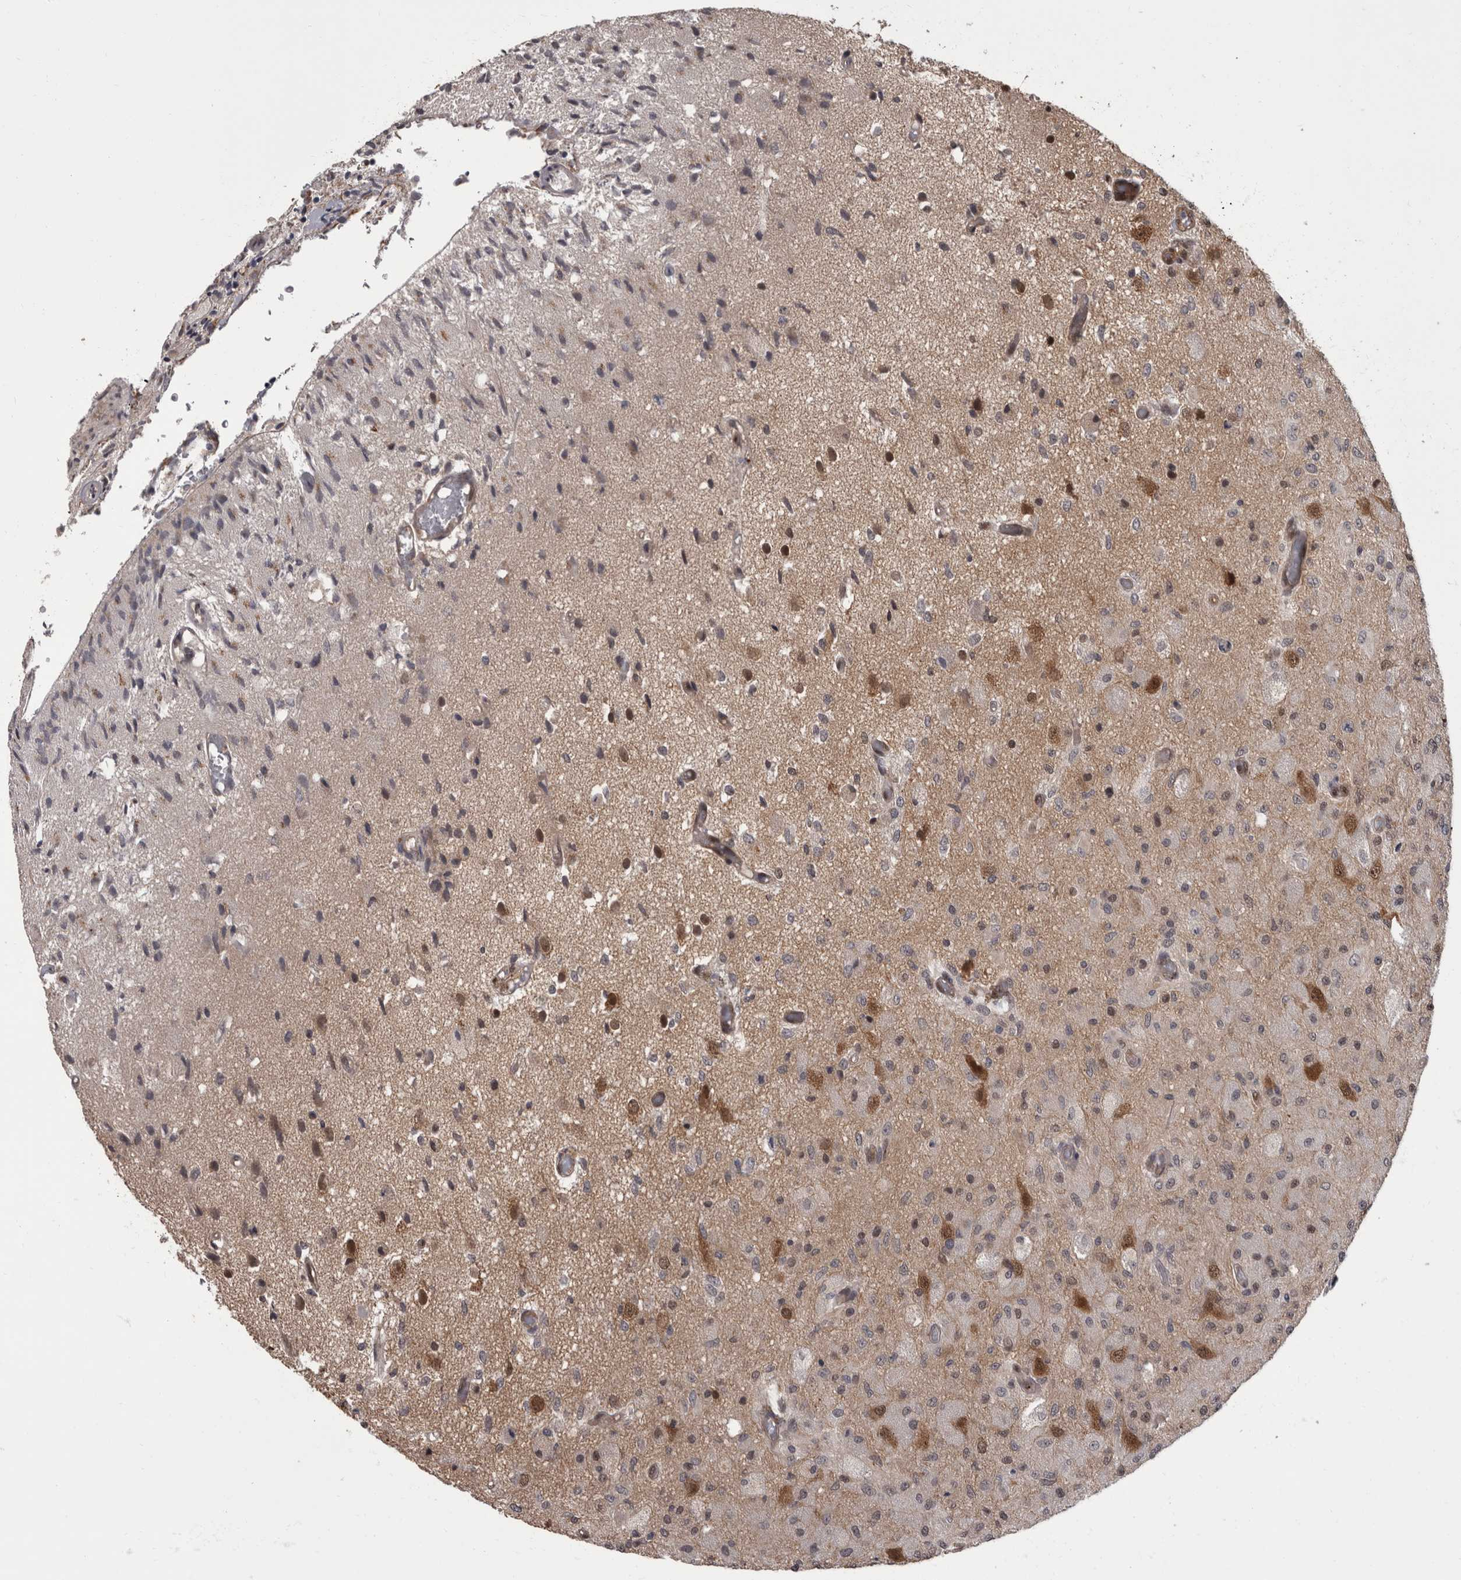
{"staining": {"intensity": "moderate", "quantity": "<25%", "location": "nuclear"}, "tissue": "glioma", "cell_type": "Tumor cells", "image_type": "cancer", "snomed": [{"axis": "morphology", "description": "Normal tissue, NOS"}, {"axis": "morphology", "description": "Glioma, malignant, High grade"}, {"axis": "topography", "description": "Cerebral cortex"}], "caption": "Immunohistochemistry staining of glioma, which shows low levels of moderate nuclear positivity in about <25% of tumor cells indicating moderate nuclear protein positivity. The staining was performed using DAB (brown) for protein detection and nuclei were counterstained in hematoxylin (blue).", "gene": "AKT3", "patient": {"sex": "male", "age": 77}}